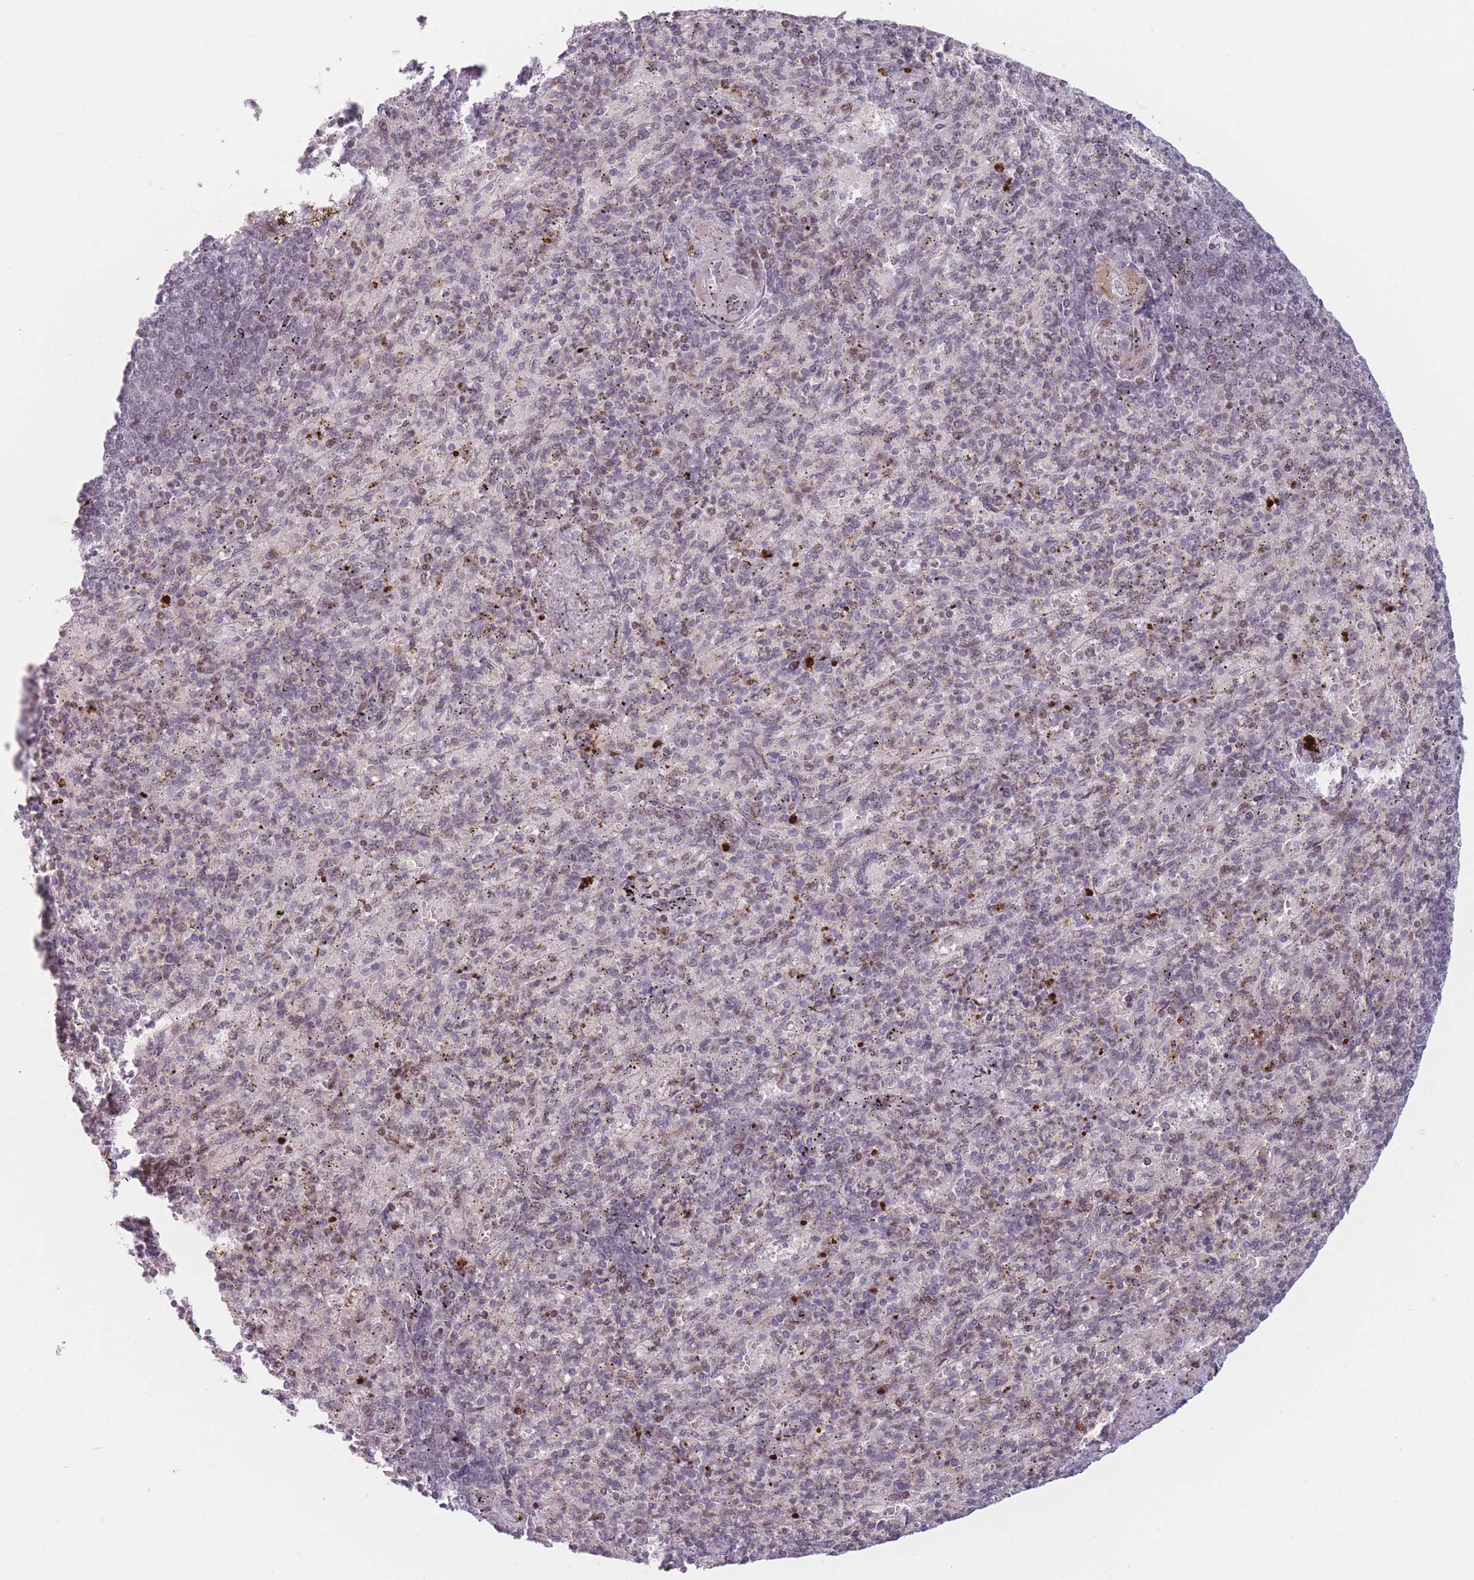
{"staining": {"intensity": "moderate", "quantity": "25%-75%", "location": "nuclear"}, "tissue": "spleen", "cell_type": "Cells in red pulp", "image_type": "normal", "snomed": [{"axis": "morphology", "description": "Normal tissue, NOS"}, {"axis": "topography", "description": "Spleen"}], "caption": "An immunohistochemistry micrograph of normal tissue is shown. Protein staining in brown shows moderate nuclear positivity in spleen within cells in red pulp. Nuclei are stained in blue.", "gene": "SUPT6H", "patient": {"sex": "female", "age": 74}}